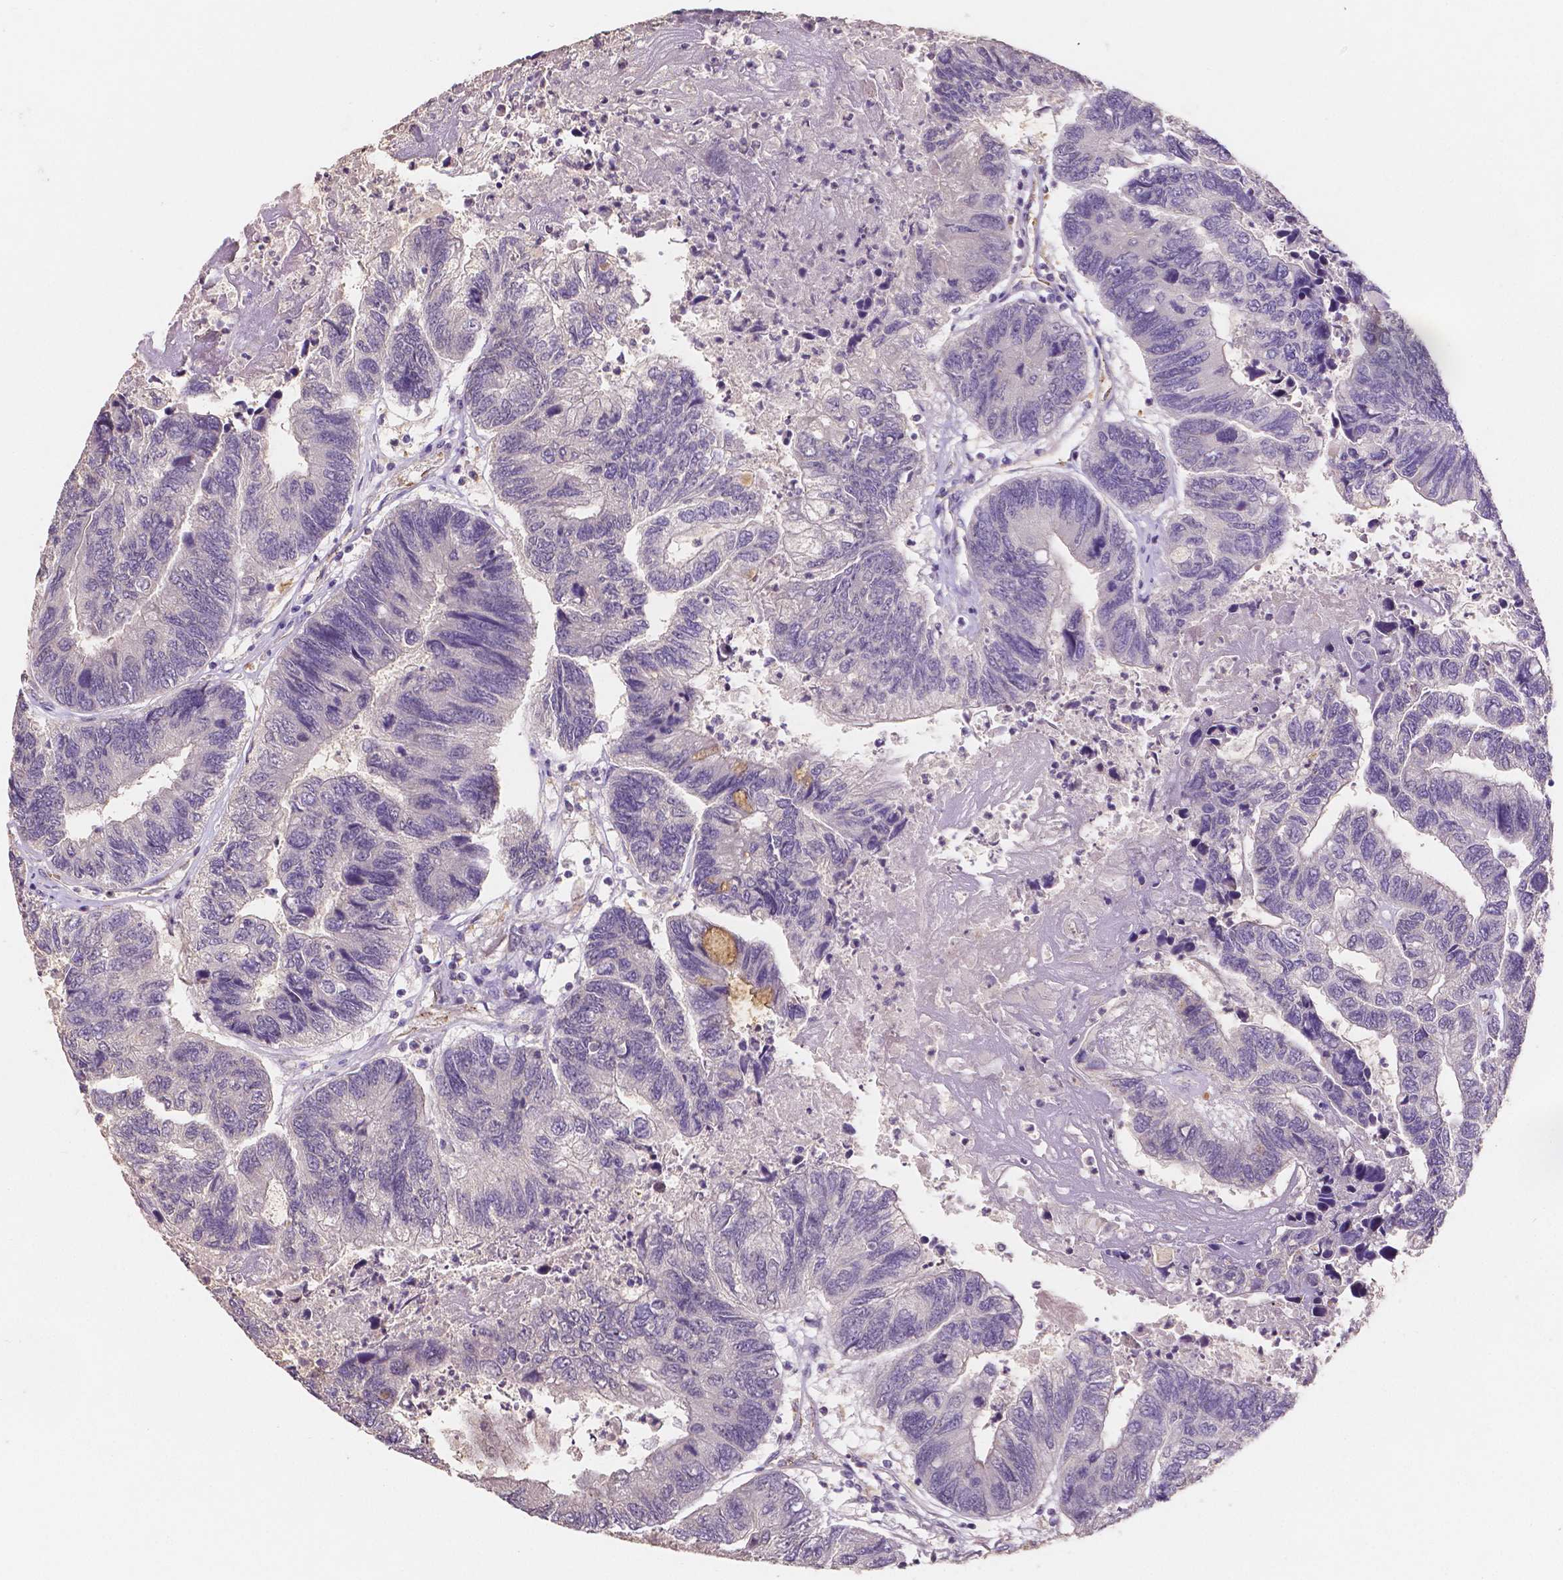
{"staining": {"intensity": "negative", "quantity": "none", "location": "none"}, "tissue": "colorectal cancer", "cell_type": "Tumor cells", "image_type": "cancer", "snomed": [{"axis": "morphology", "description": "Adenocarcinoma, NOS"}, {"axis": "topography", "description": "Colon"}], "caption": "Histopathology image shows no protein positivity in tumor cells of colorectal adenocarcinoma tissue.", "gene": "ELAVL2", "patient": {"sex": "female", "age": 67}}